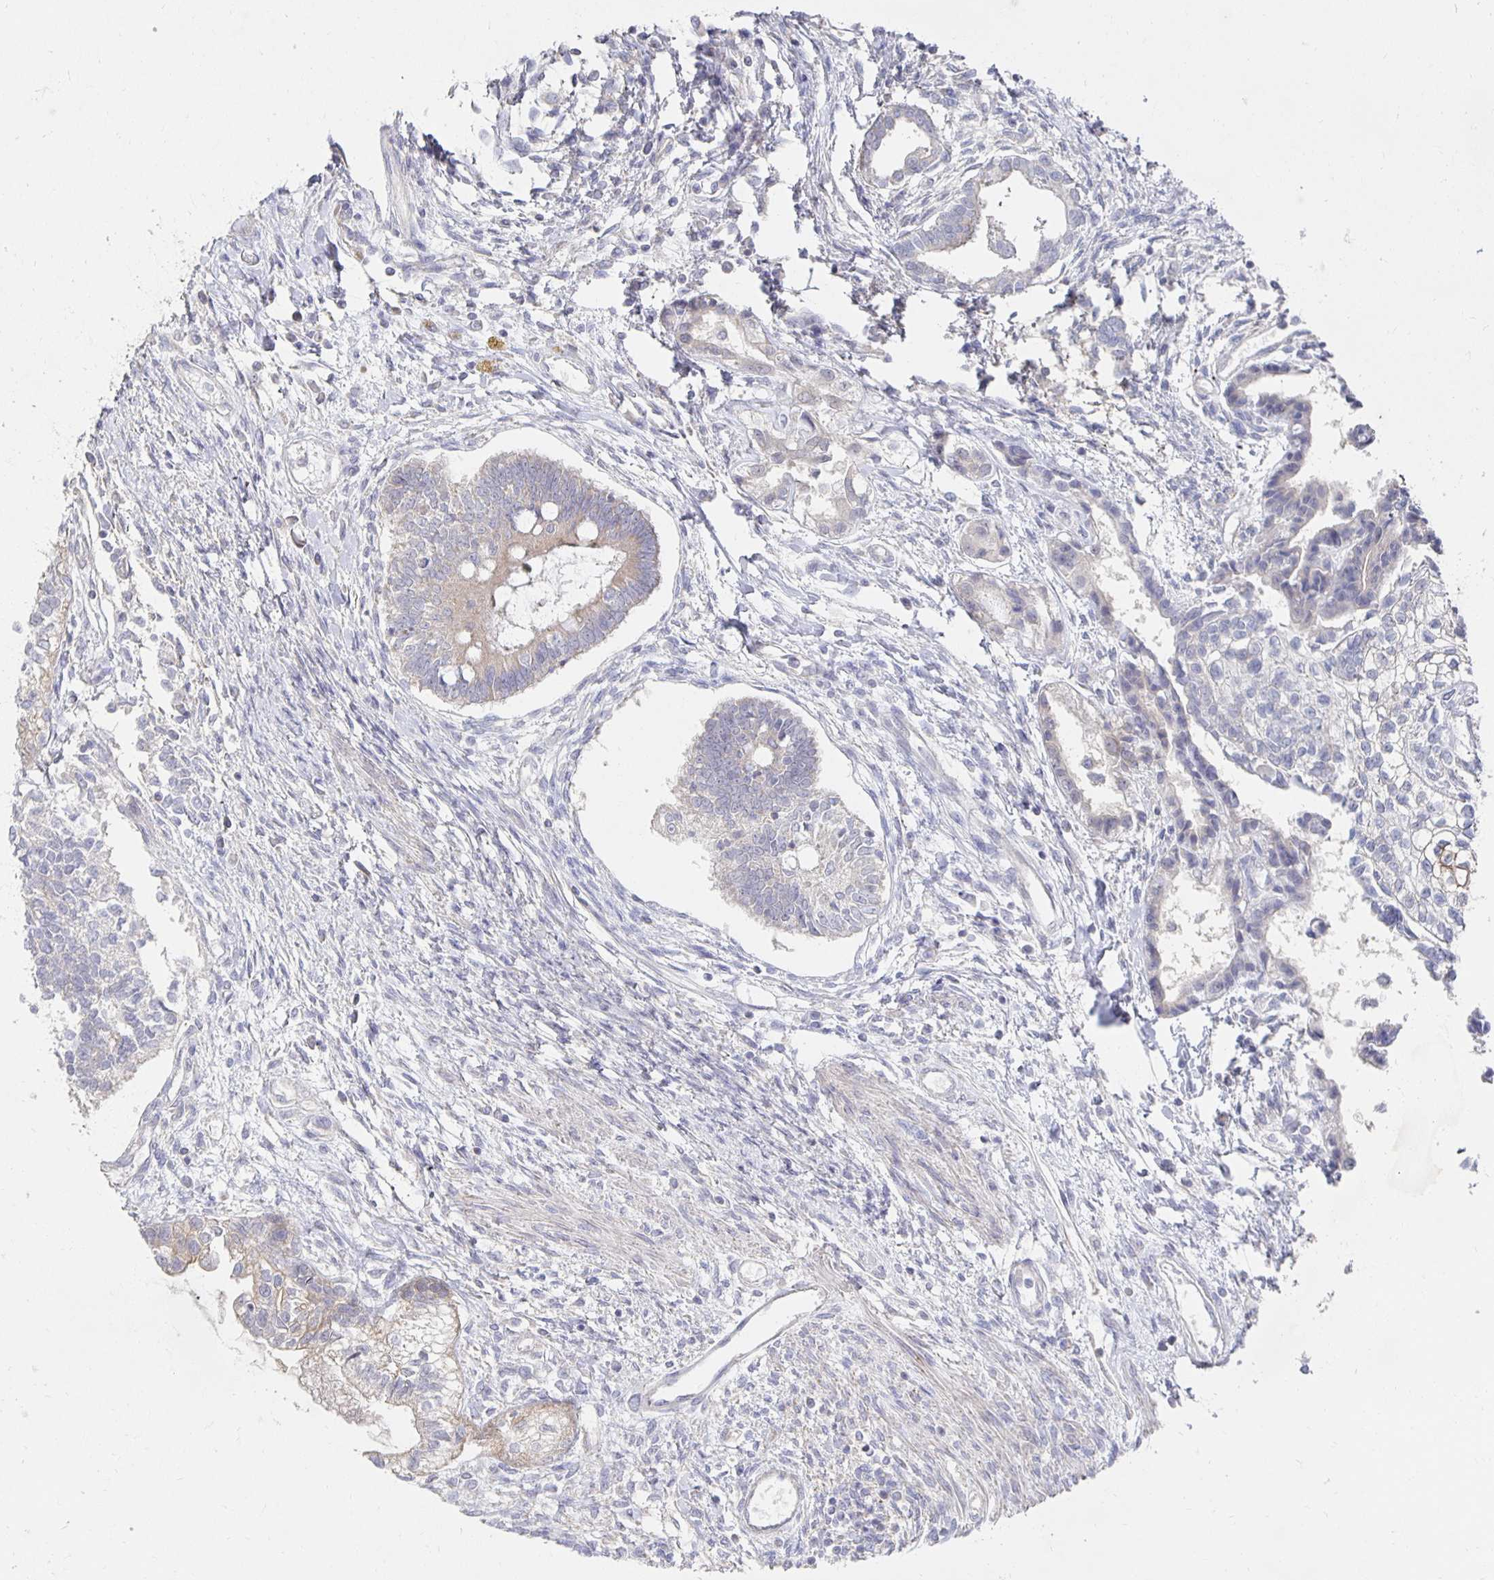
{"staining": {"intensity": "weak", "quantity": "25%-75%", "location": "cytoplasmic/membranous"}, "tissue": "testis cancer", "cell_type": "Tumor cells", "image_type": "cancer", "snomed": [{"axis": "morphology", "description": "Carcinoma, Embryonal, NOS"}, {"axis": "topography", "description": "Testis"}], "caption": "IHC of human testis cancer (embryonal carcinoma) exhibits low levels of weak cytoplasmic/membranous expression in about 25%-75% of tumor cells.", "gene": "NKX2-8", "patient": {"sex": "male", "age": 37}}